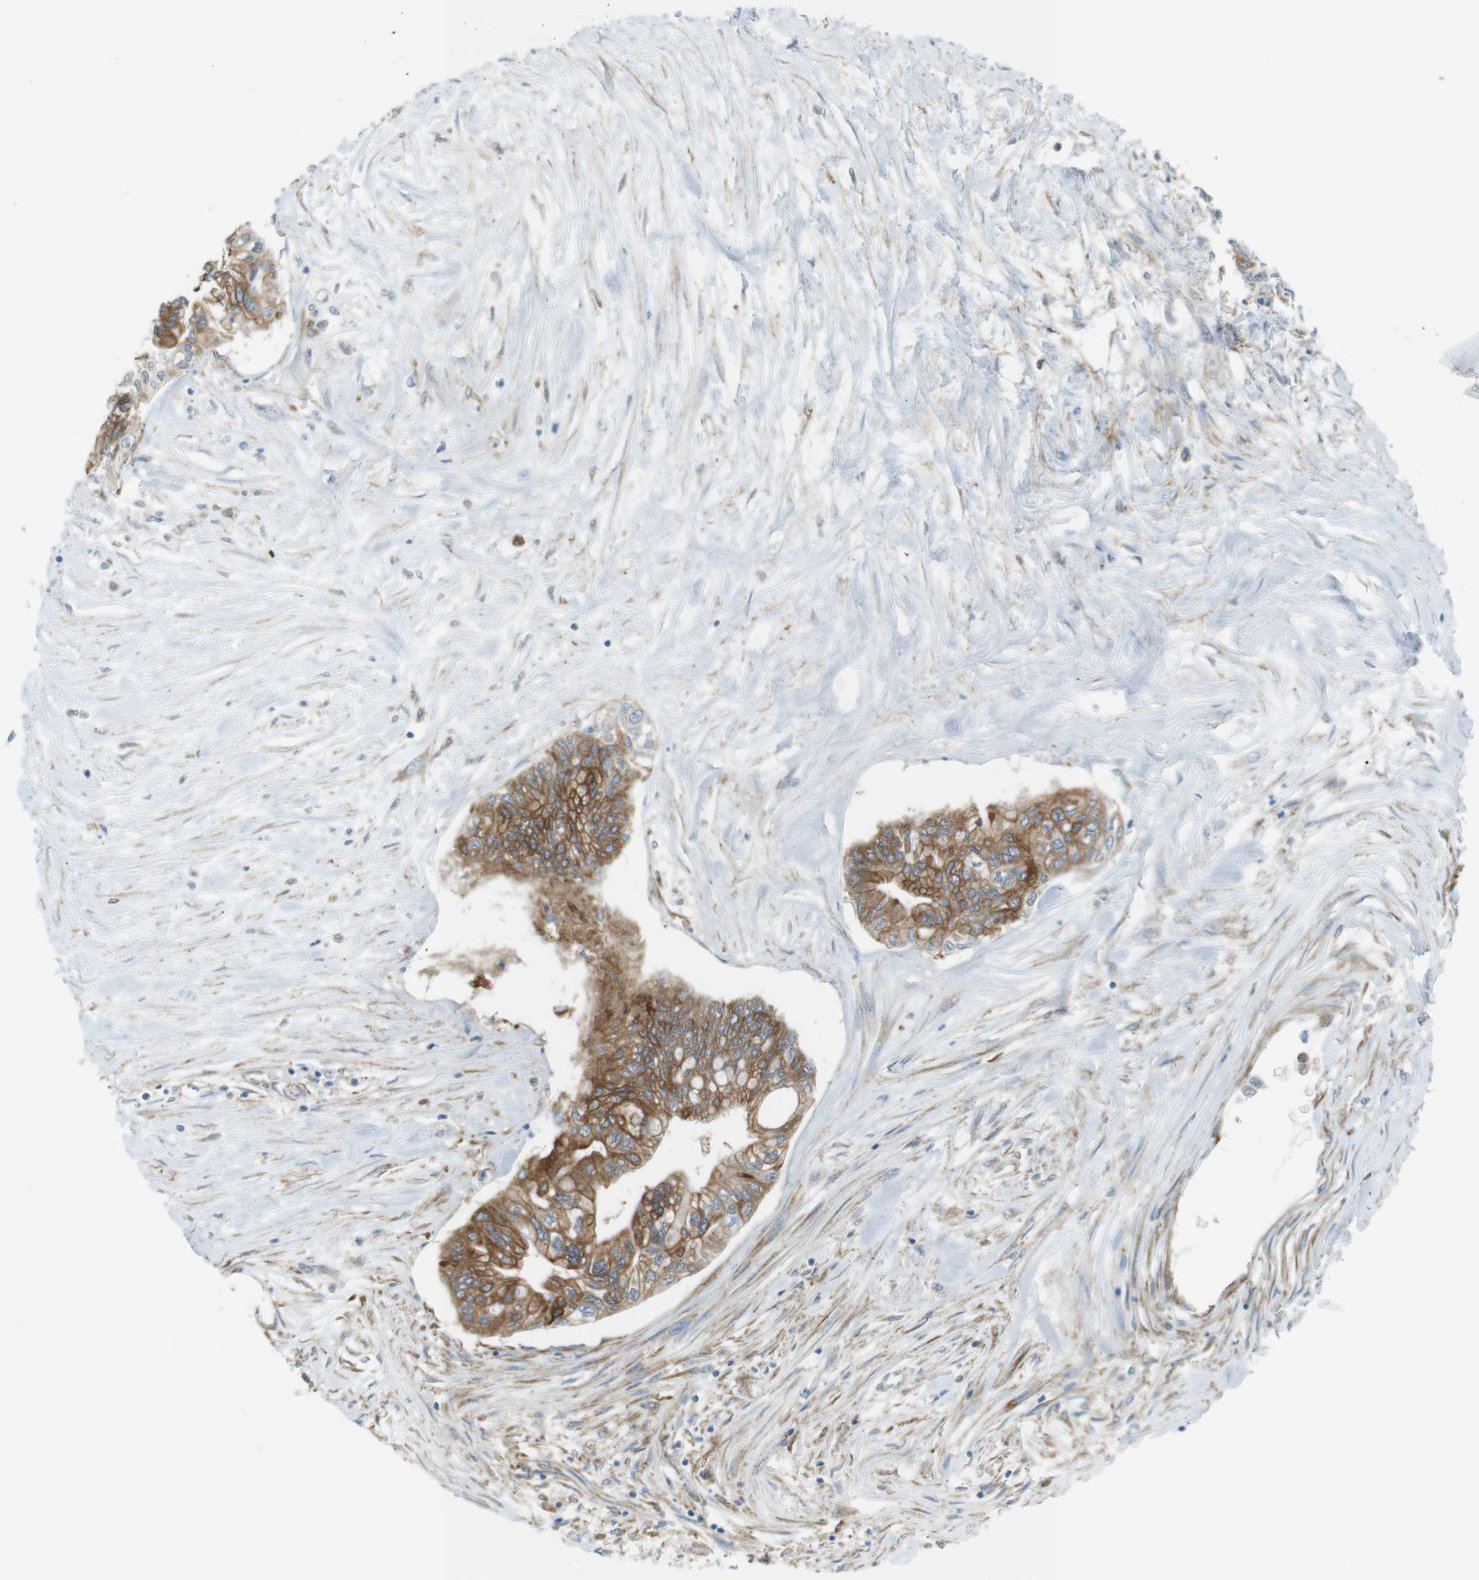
{"staining": {"intensity": "moderate", "quantity": ">75%", "location": "cytoplasmic/membranous"}, "tissue": "pancreatic cancer", "cell_type": "Tumor cells", "image_type": "cancer", "snomed": [{"axis": "morphology", "description": "Adenocarcinoma, NOS"}, {"axis": "topography", "description": "Pancreas"}], "caption": "A high-resolution photomicrograph shows immunohistochemistry (IHC) staining of adenocarcinoma (pancreatic), which reveals moderate cytoplasmic/membranous positivity in about >75% of tumor cells. Nuclei are stained in blue.", "gene": "PEPD", "patient": {"sex": "female", "age": 77}}